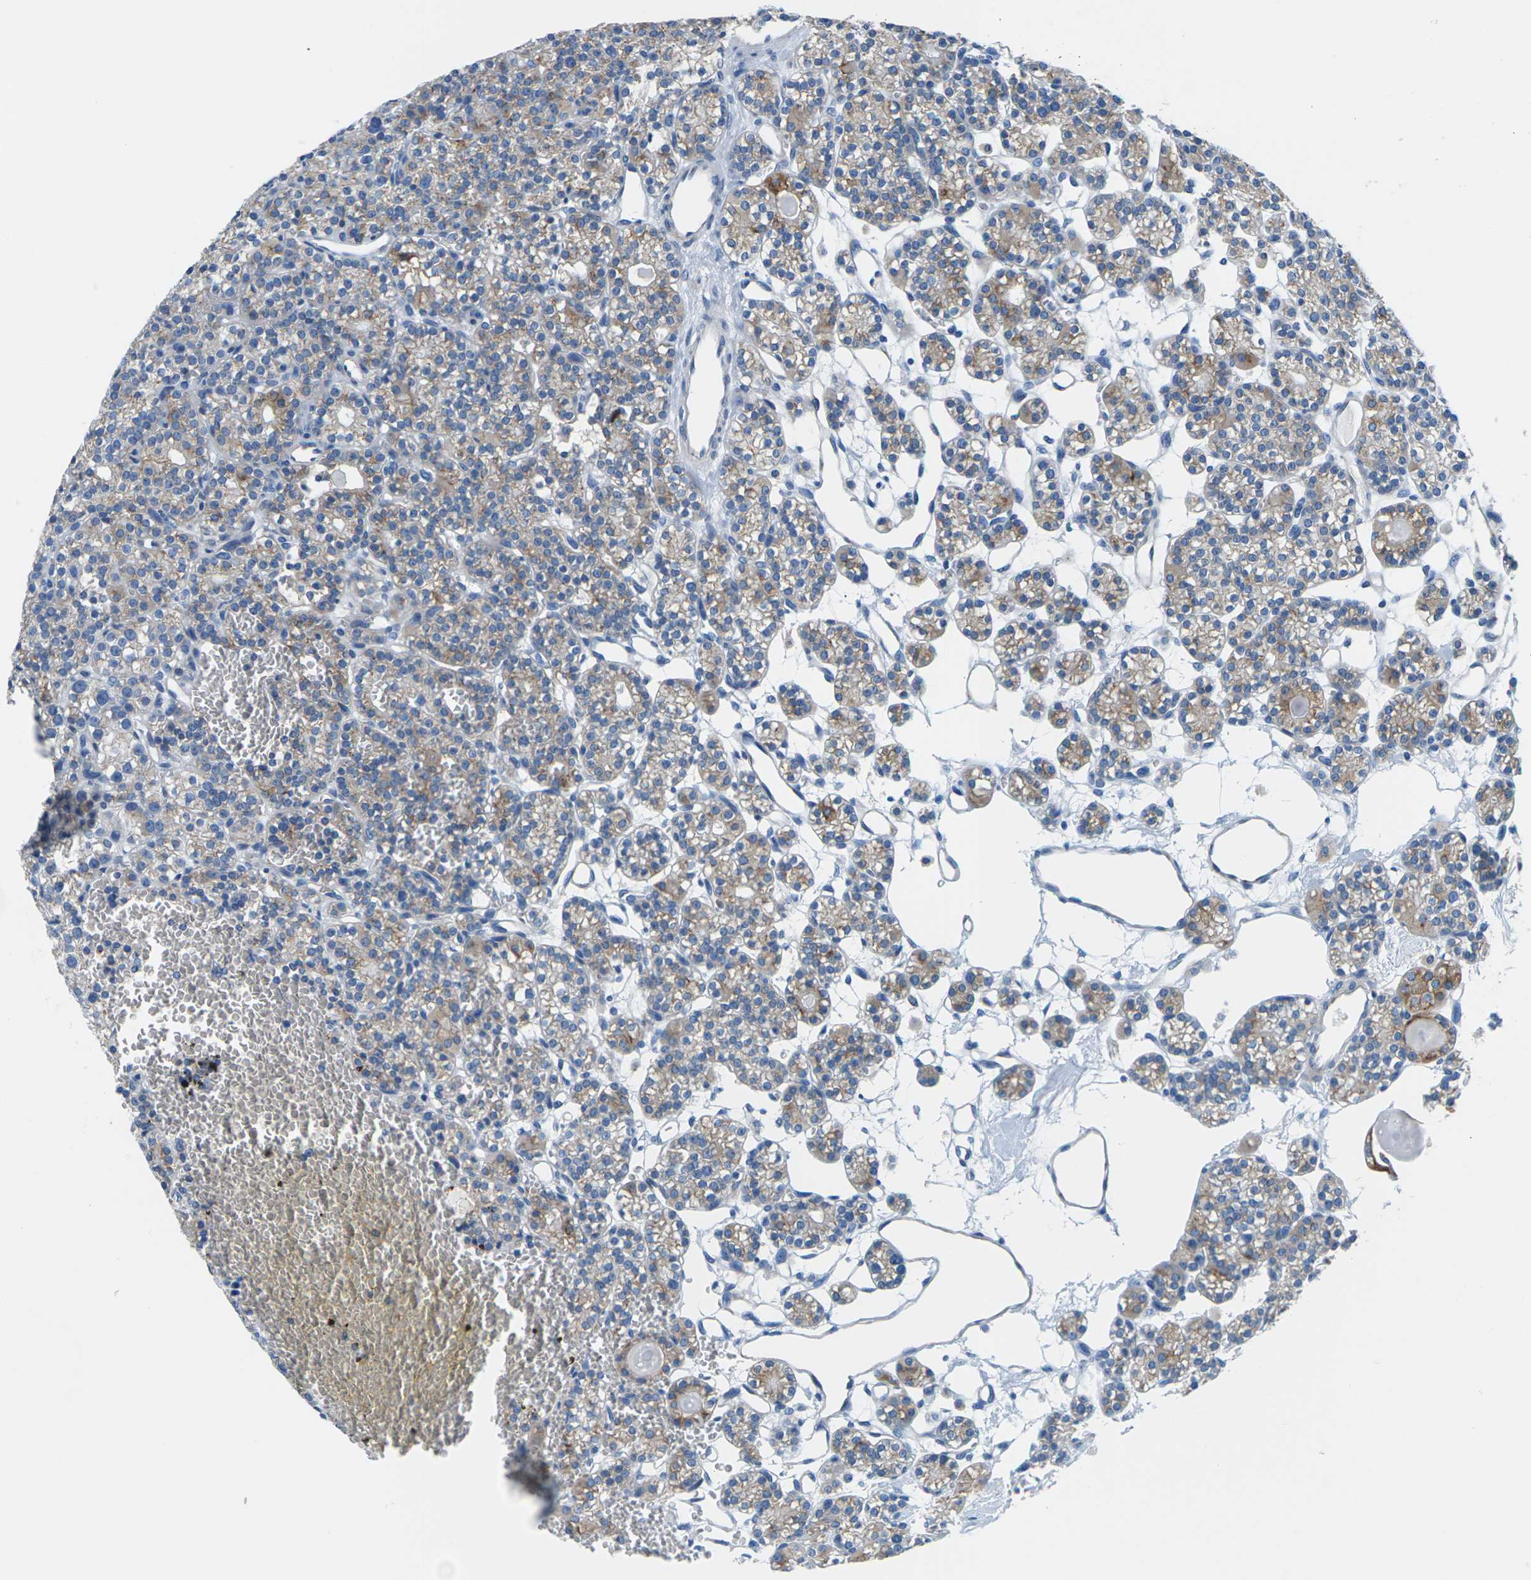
{"staining": {"intensity": "moderate", "quantity": ">75%", "location": "cytoplasmic/membranous"}, "tissue": "parathyroid gland", "cell_type": "Glandular cells", "image_type": "normal", "snomed": [{"axis": "morphology", "description": "Normal tissue, NOS"}, {"axis": "topography", "description": "Parathyroid gland"}], "caption": "Protein expression analysis of normal parathyroid gland demonstrates moderate cytoplasmic/membranous staining in approximately >75% of glandular cells. (Brightfield microscopy of DAB IHC at high magnification).", "gene": "SYNGR2", "patient": {"sex": "female", "age": 64}}